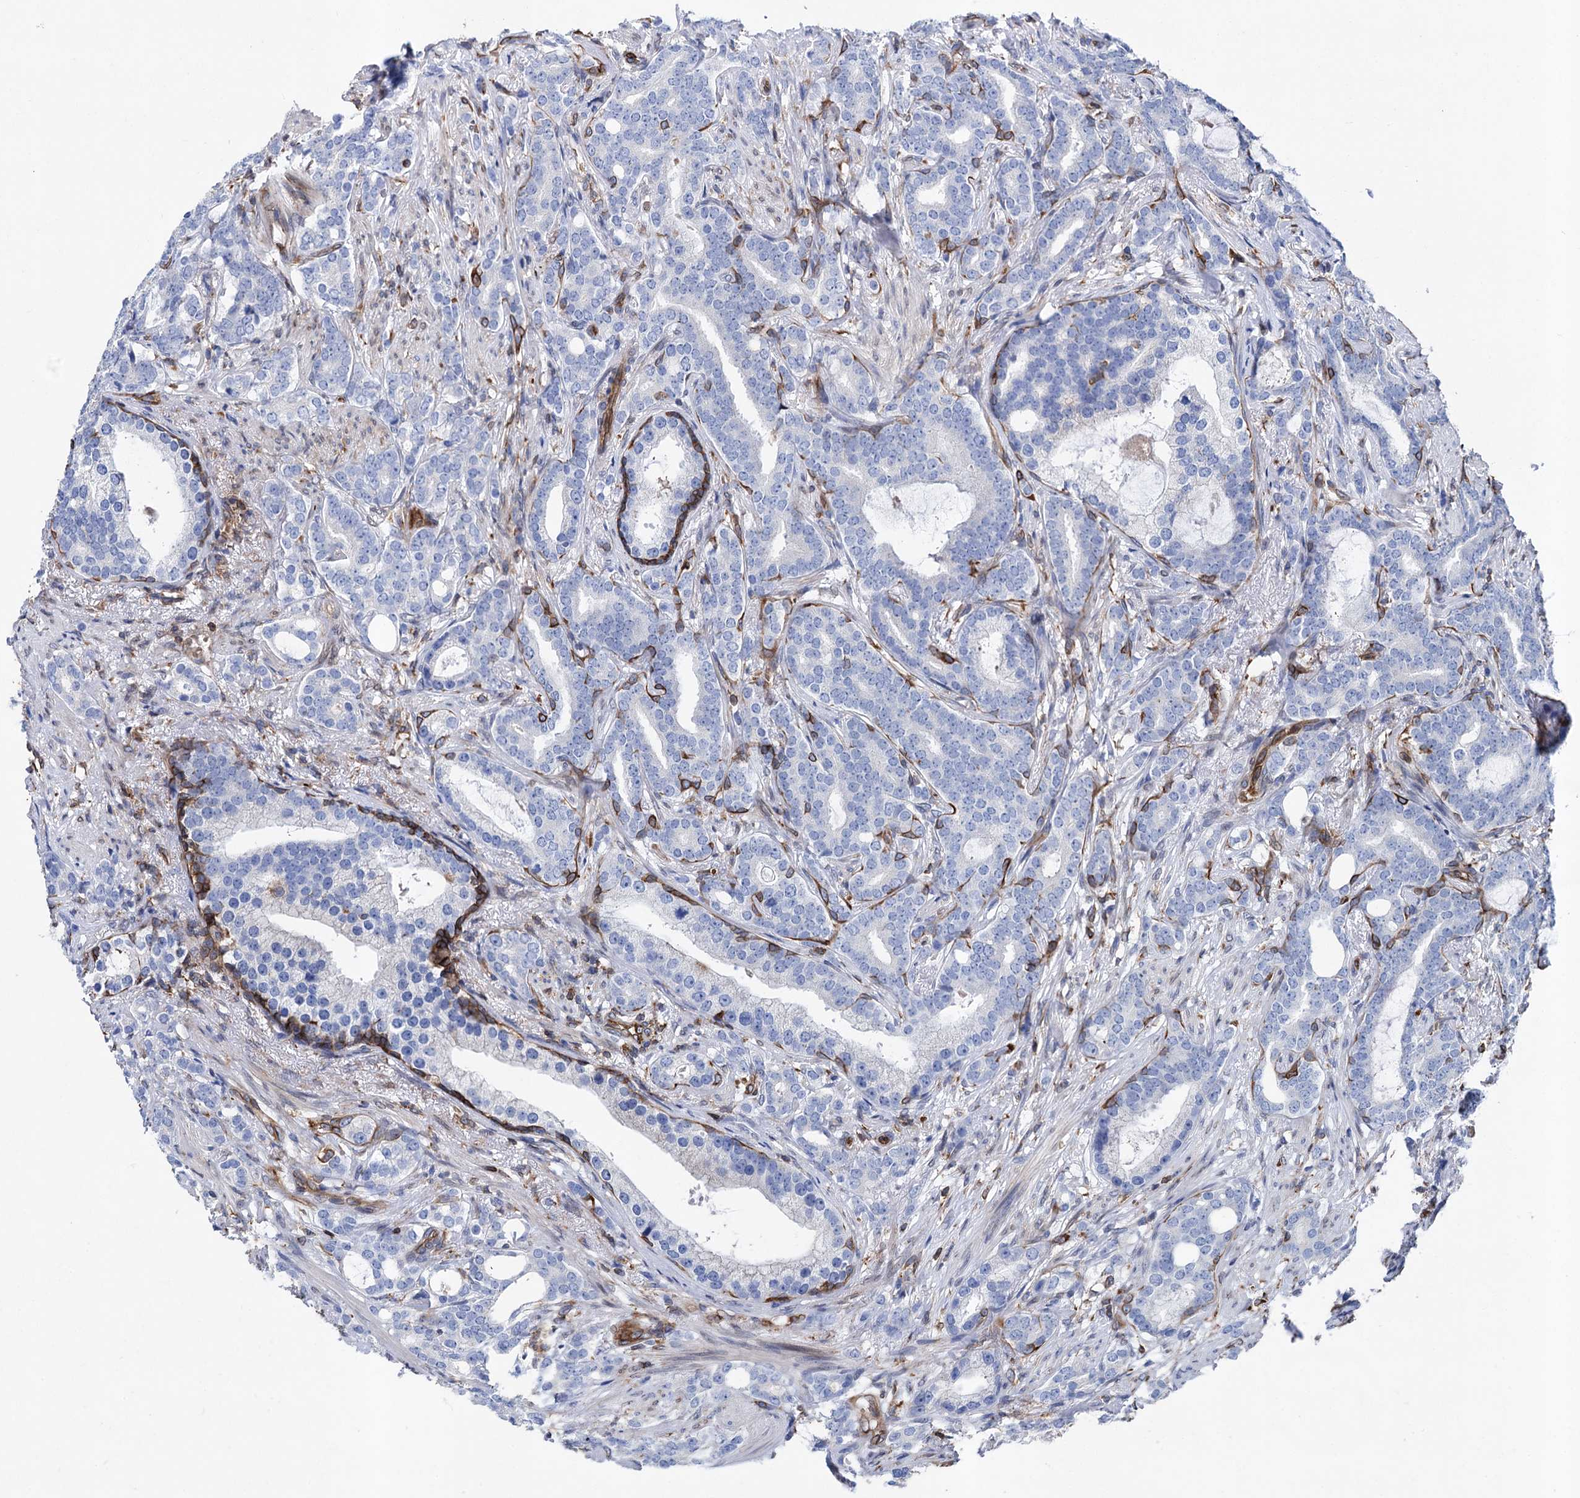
{"staining": {"intensity": "negative", "quantity": "none", "location": "none"}, "tissue": "prostate cancer", "cell_type": "Tumor cells", "image_type": "cancer", "snomed": [{"axis": "morphology", "description": "Adenocarcinoma, Low grade"}, {"axis": "topography", "description": "Prostate"}], "caption": "Prostate cancer was stained to show a protein in brown. There is no significant staining in tumor cells.", "gene": "STING1", "patient": {"sex": "male", "age": 71}}